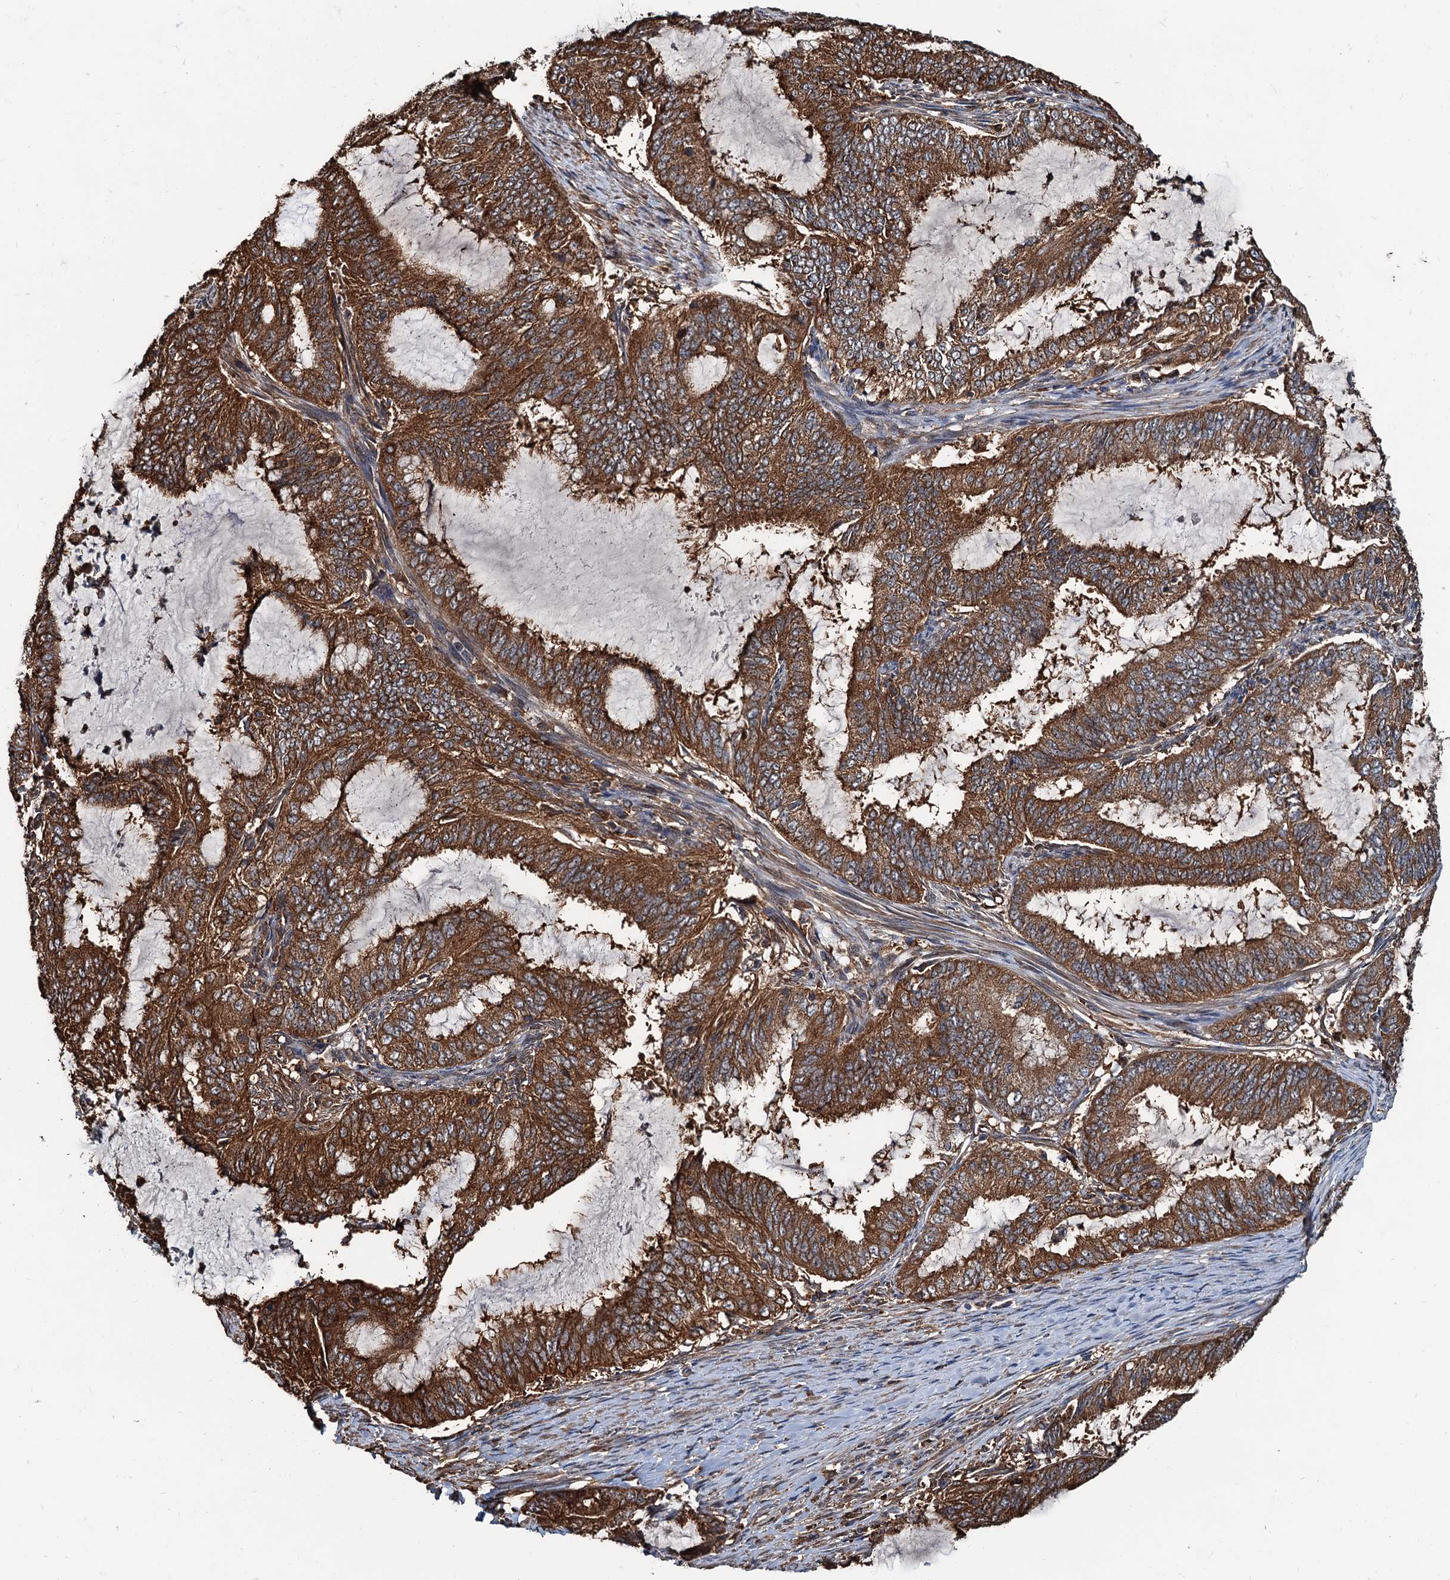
{"staining": {"intensity": "moderate", "quantity": ">75%", "location": "cytoplasmic/membranous"}, "tissue": "endometrial cancer", "cell_type": "Tumor cells", "image_type": "cancer", "snomed": [{"axis": "morphology", "description": "Adenocarcinoma, NOS"}, {"axis": "topography", "description": "Endometrium"}], "caption": "Immunohistochemical staining of adenocarcinoma (endometrial) reveals moderate cytoplasmic/membranous protein positivity in about >75% of tumor cells.", "gene": "USP6NL", "patient": {"sex": "female", "age": 51}}